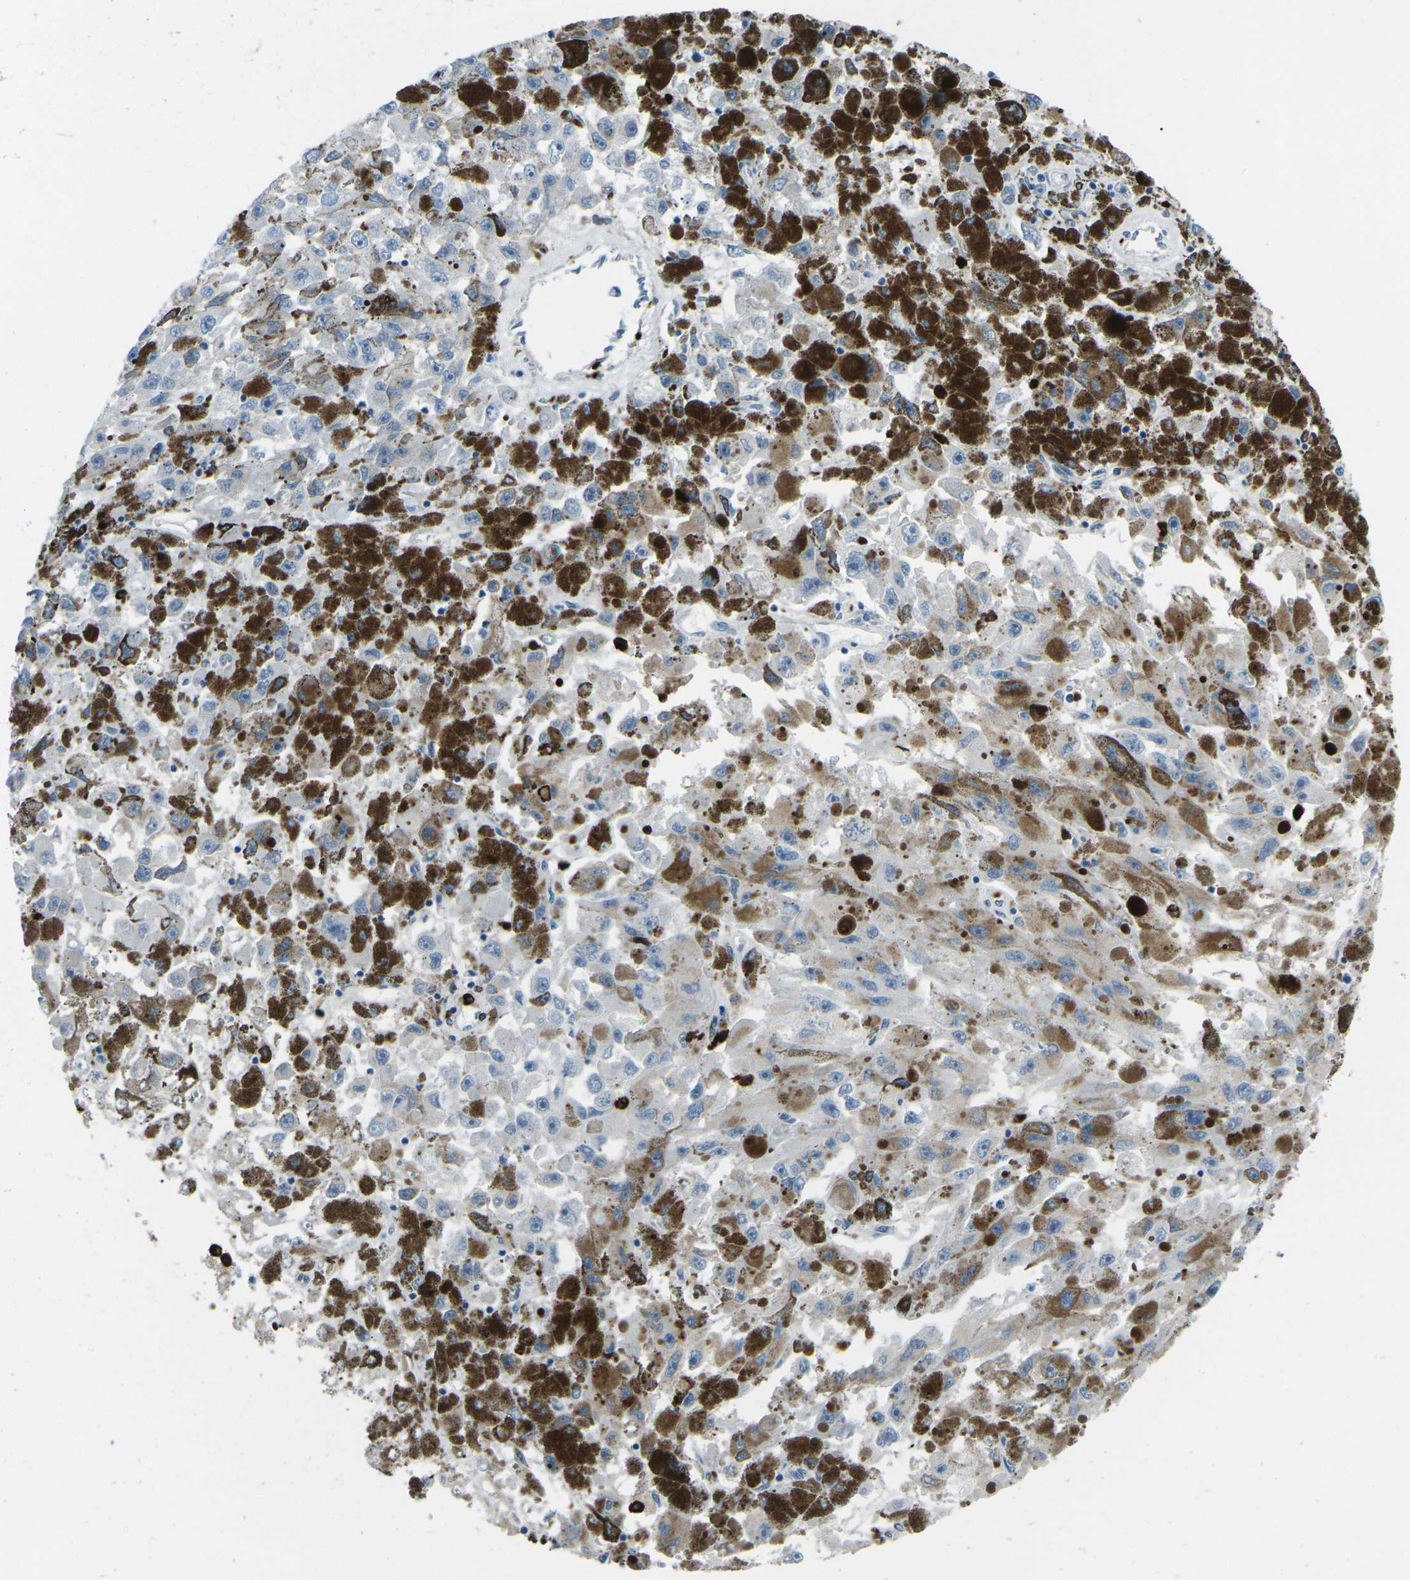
{"staining": {"intensity": "weak", "quantity": "<25%", "location": "cytoplasmic/membranous"}, "tissue": "melanoma", "cell_type": "Tumor cells", "image_type": "cancer", "snomed": [{"axis": "morphology", "description": "Malignant melanoma, NOS"}, {"axis": "topography", "description": "Skin"}], "caption": "Melanoma stained for a protein using IHC shows no positivity tumor cells.", "gene": "FCN1", "patient": {"sex": "female", "age": 104}}